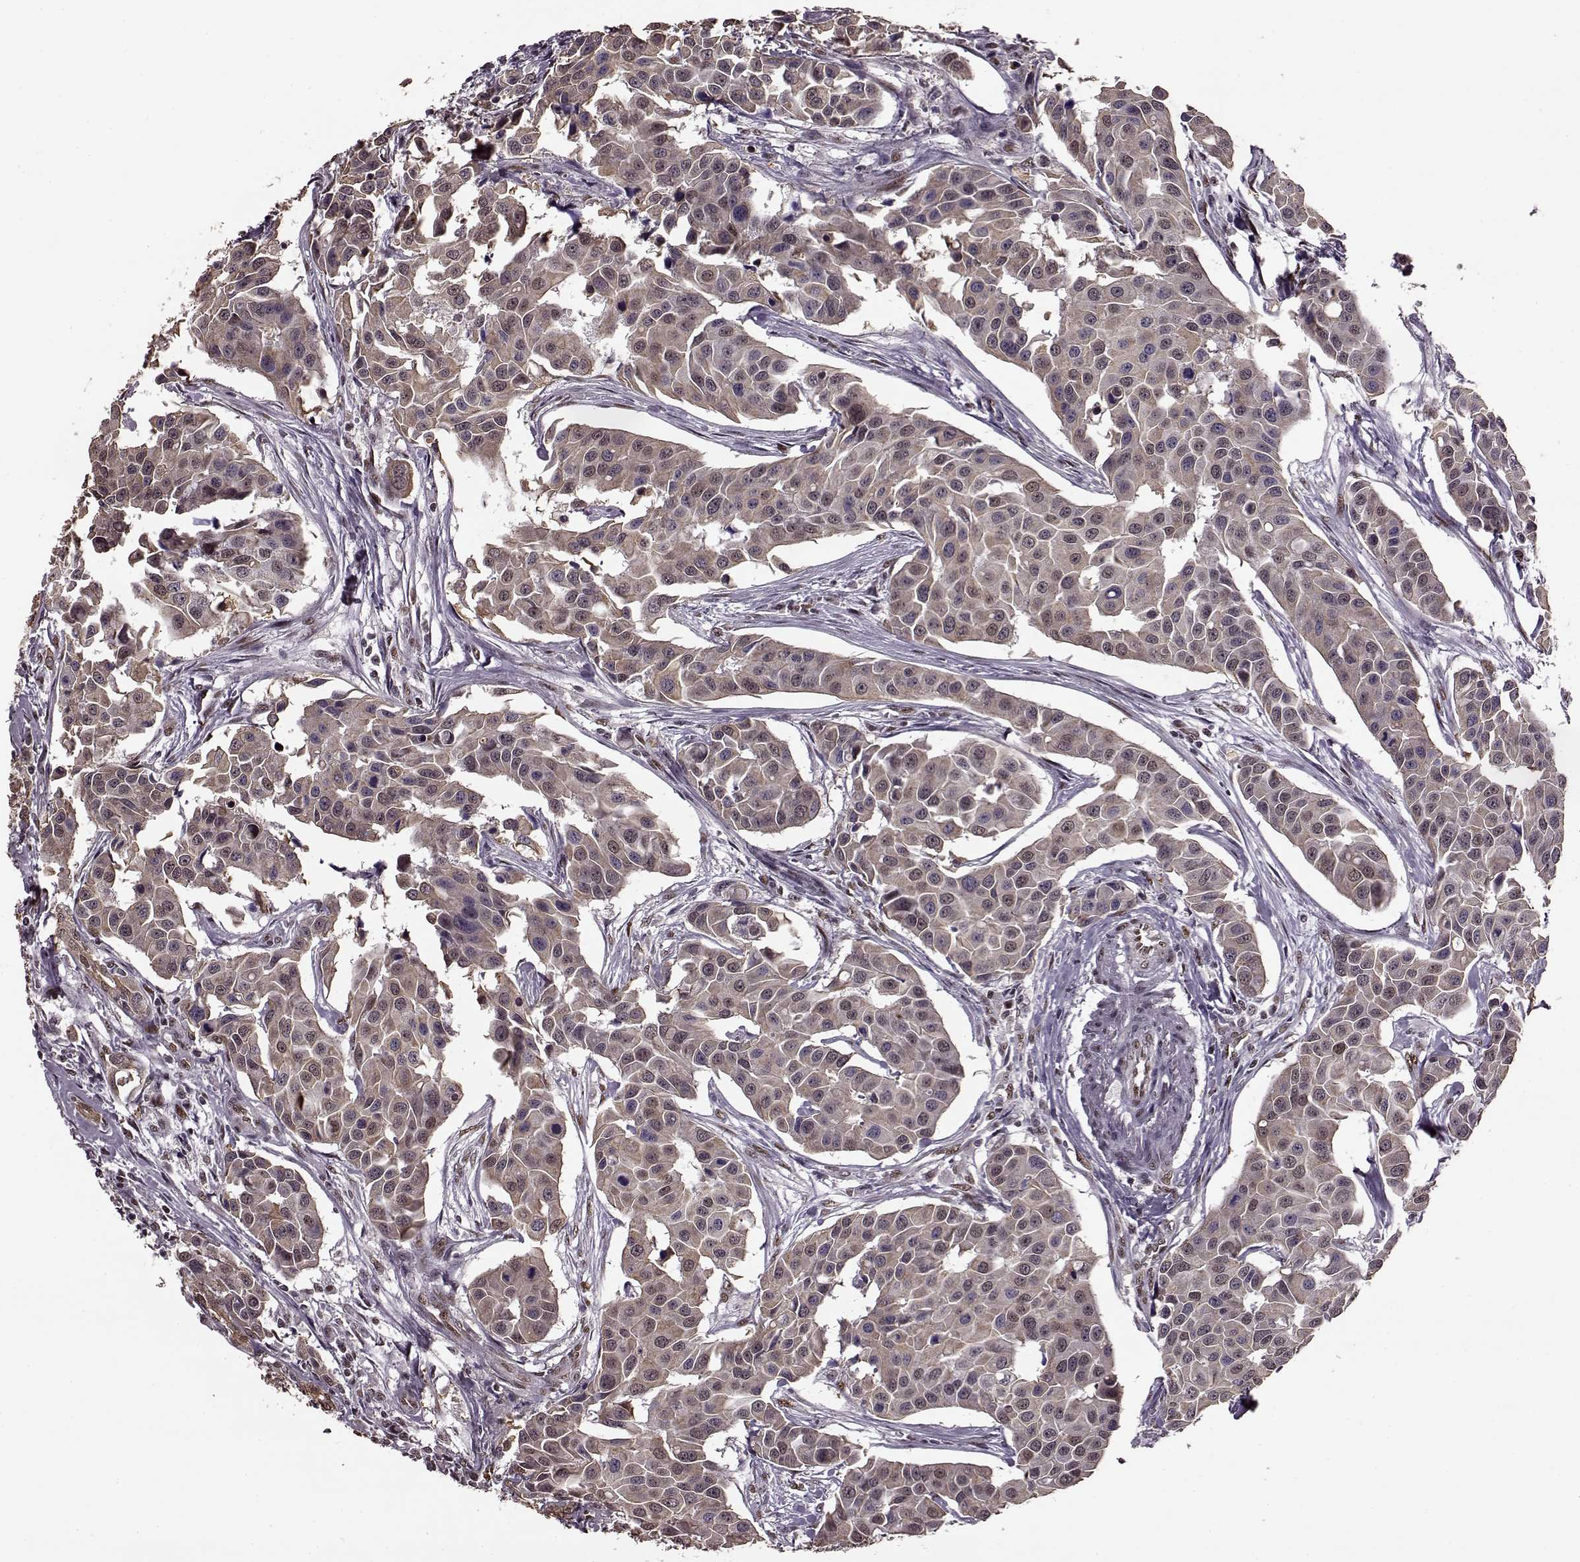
{"staining": {"intensity": "weak", "quantity": ">75%", "location": "cytoplasmic/membranous"}, "tissue": "head and neck cancer", "cell_type": "Tumor cells", "image_type": "cancer", "snomed": [{"axis": "morphology", "description": "Adenocarcinoma, NOS"}, {"axis": "topography", "description": "Head-Neck"}], "caption": "Brown immunohistochemical staining in head and neck cancer (adenocarcinoma) shows weak cytoplasmic/membranous positivity in approximately >75% of tumor cells. The protein of interest is stained brown, and the nuclei are stained in blue (DAB (3,3'-diaminobenzidine) IHC with brightfield microscopy, high magnification).", "gene": "FTO", "patient": {"sex": "male", "age": 76}}